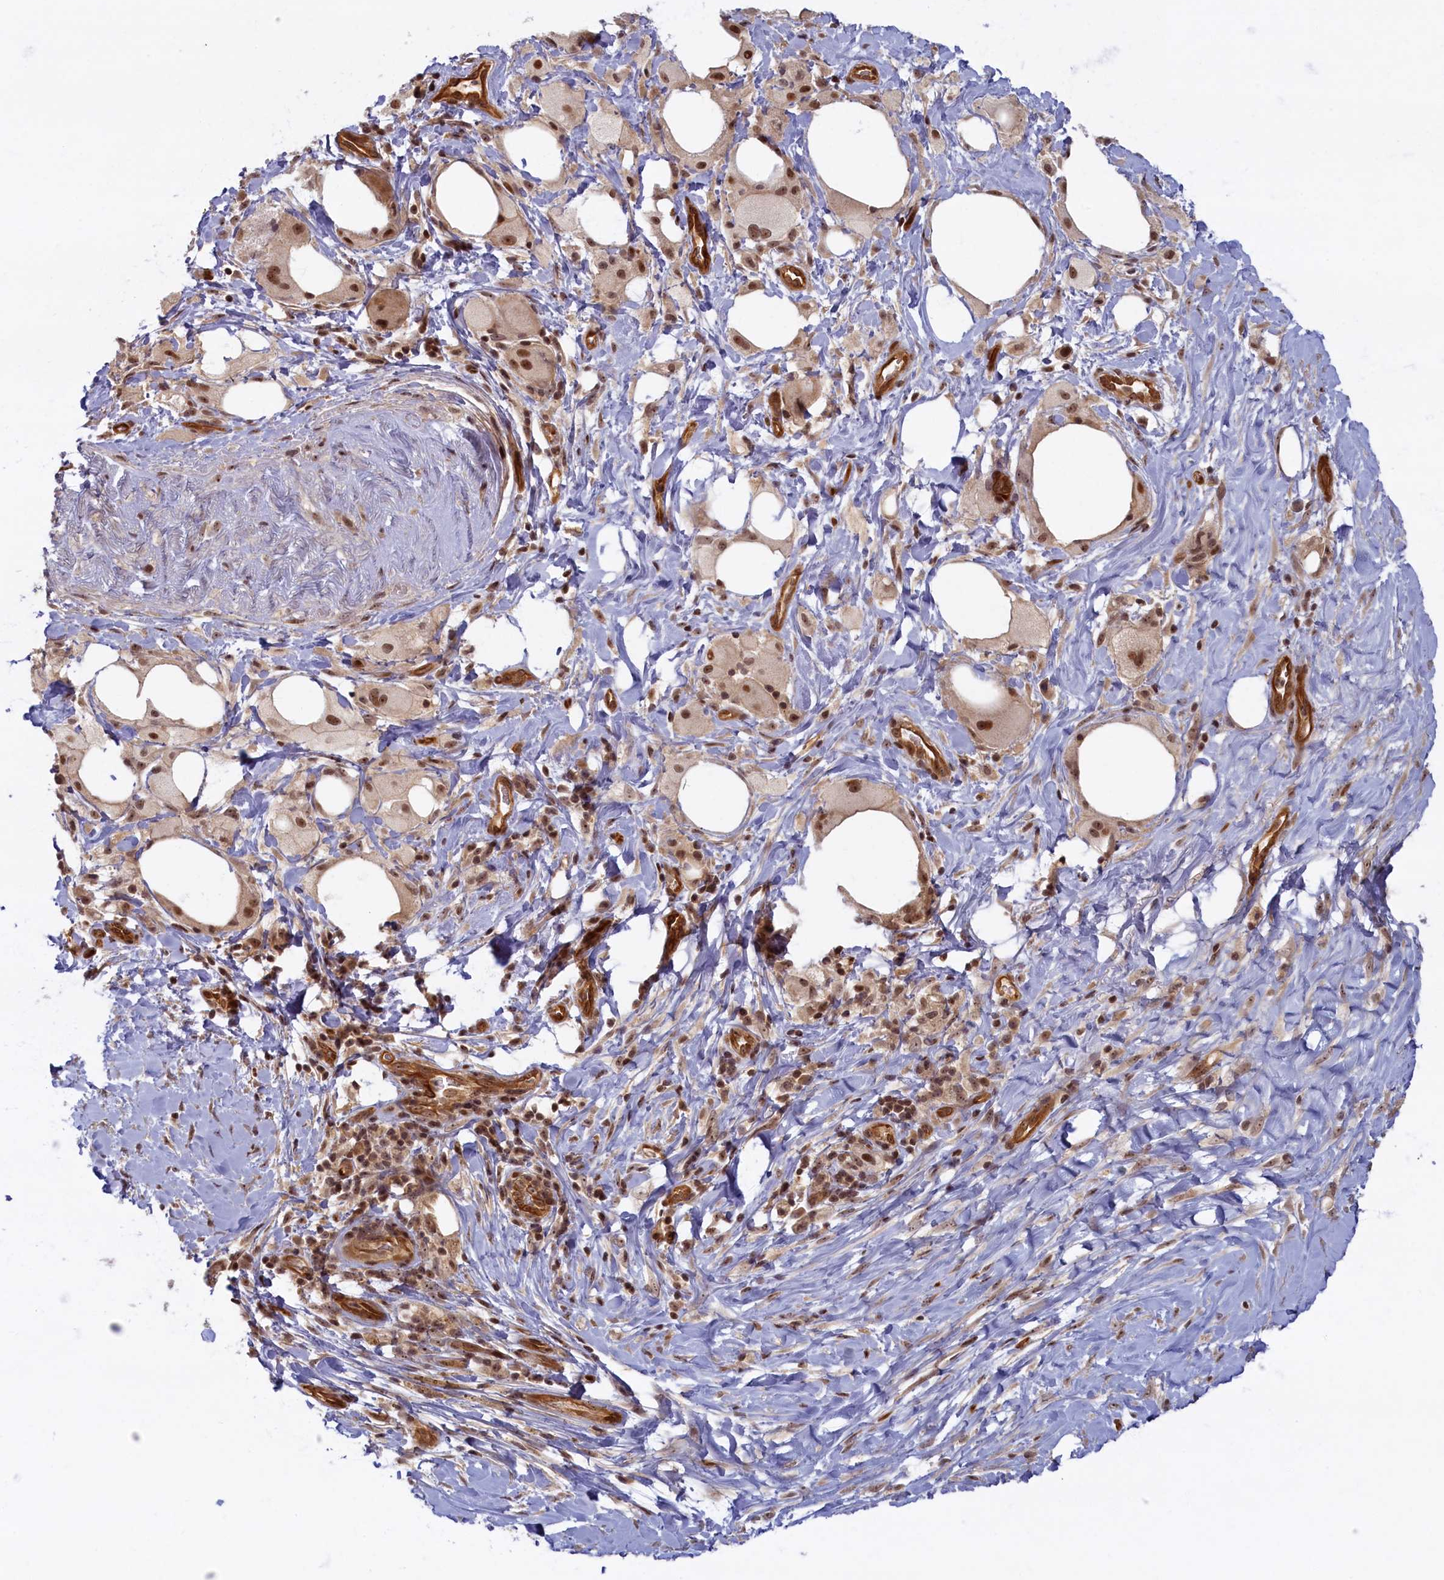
{"staining": {"intensity": "moderate", "quantity": ">75%", "location": "nuclear"}, "tissue": "pancreatic cancer", "cell_type": "Tumor cells", "image_type": "cancer", "snomed": [{"axis": "morphology", "description": "Adenocarcinoma, NOS"}, {"axis": "topography", "description": "Pancreas"}], "caption": "Protein expression analysis of pancreatic cancer reveals moderate nuclear staining in approximately >75% of tumor cells.", "gene": "SNRK", "patient": {"sex": "male", "age": 58}}